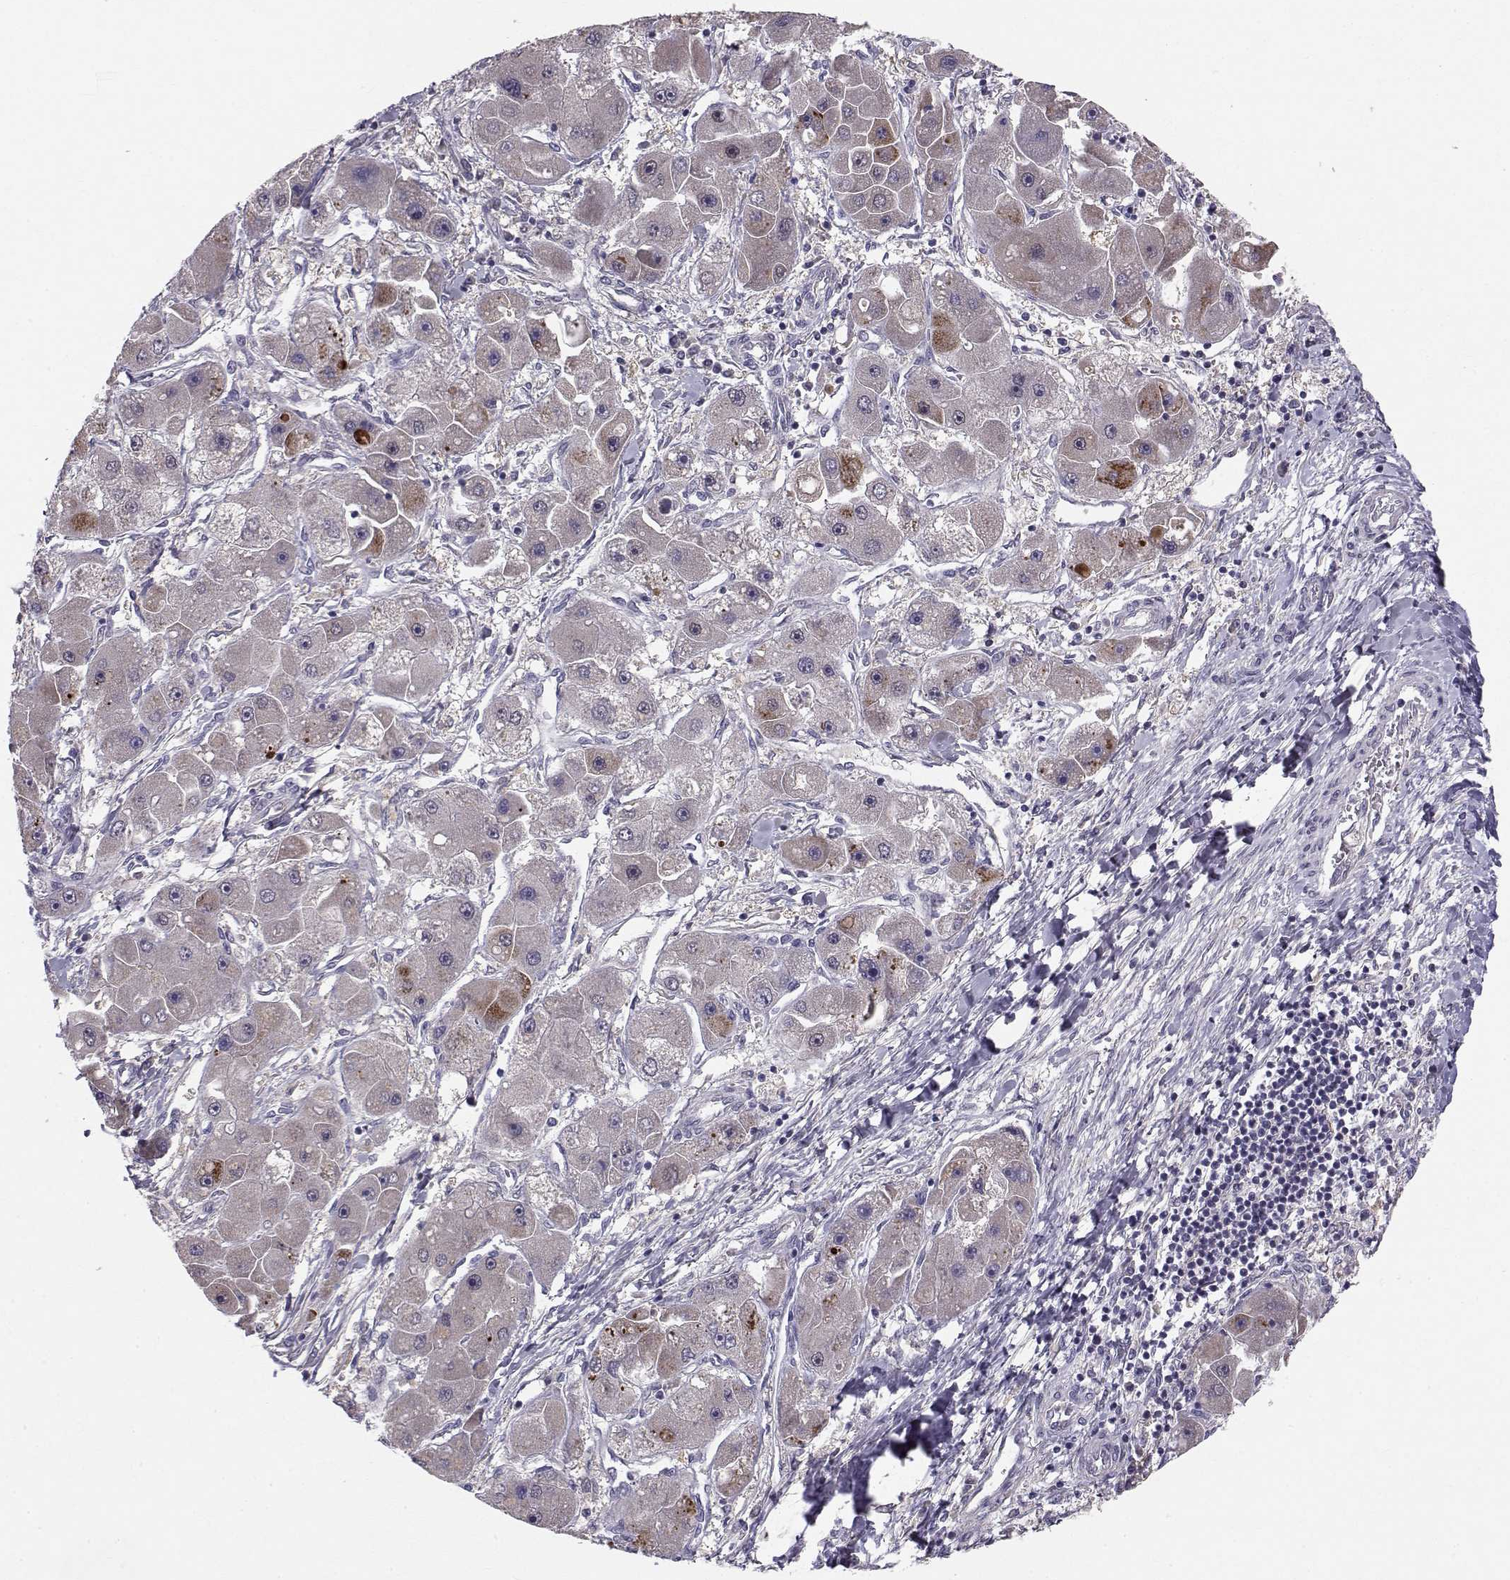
{"staining": {"intensity": "moderate", "quantity": "<25%", "location": "cytoplasmic/membranous"}, "tissue": "liver cancer", "cell_type": "Tumor cells", "image_type": "cancer", "snomed": [{"axis": "morphology", "description": "Carcinoma, Hepatocellular, NOS"}, {"axis": "topography", "description": "Liver"}], "caption": "Liver hepatocellular carcinoma stained with immunohistochemistry displays moderate cytoplasmic/membranous staining in approximately <25% of tumor cells.", "gene": "PEX5L", "patient": {"sex": "male", "age": 24}}